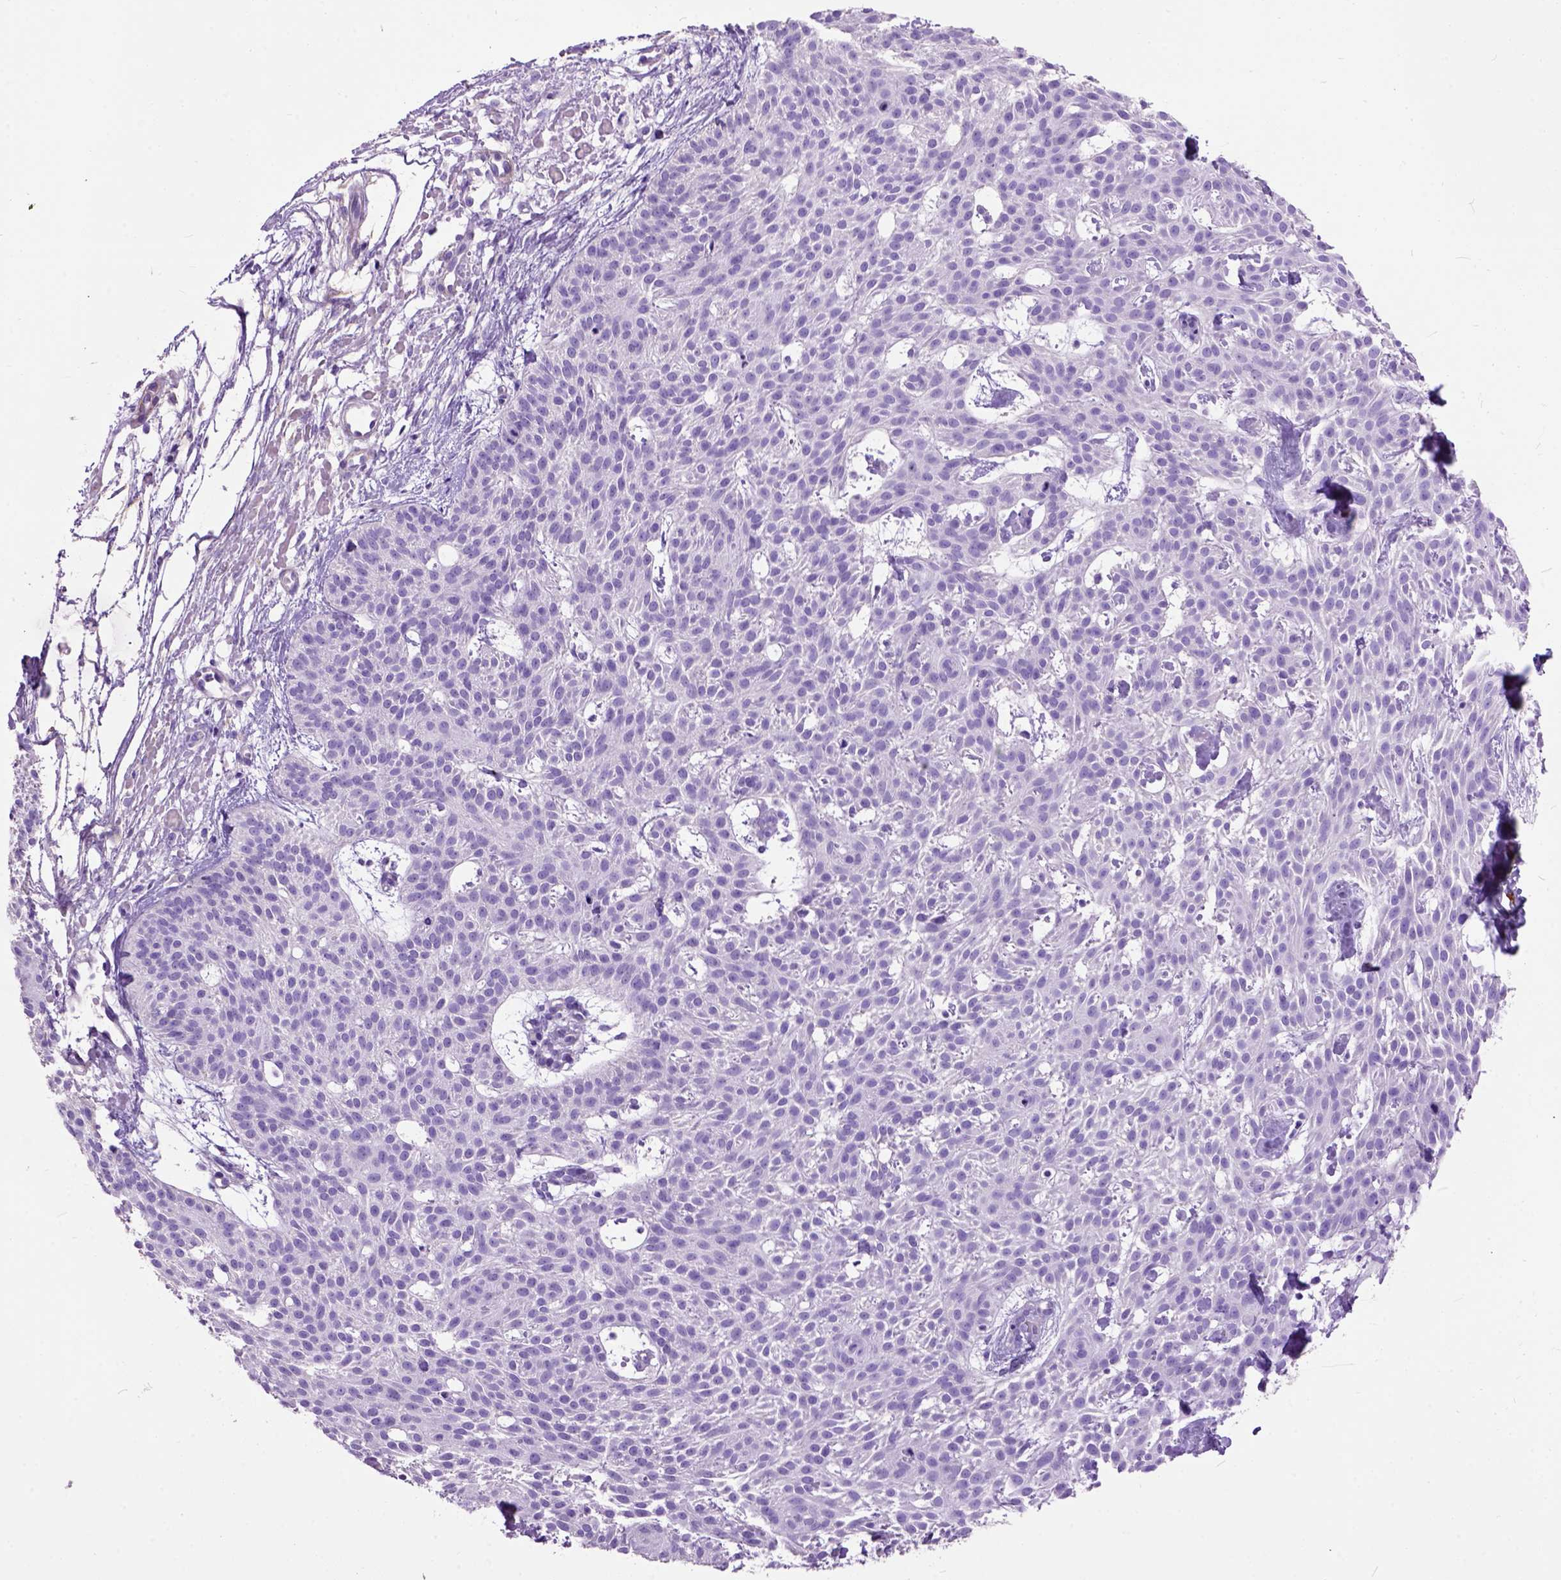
{"staining": {"intensity": "negative", "quantity": "none", "location": "none"}, "tissue": "skin cancer", "cell_type": "Tumor cells", "image_type": "cancer", "snomed": [{"axis": "morphology", "description": "Basal cell carcinoma"}, {"axis": "topography", "description": "Skin"}], "caption": "Skin cancer stained for a protein using immunohistochemistry (IHC) shows no positivity tumor cells.", "gene": "MAPT", "patient": {"sex": "female", "age": 78}}